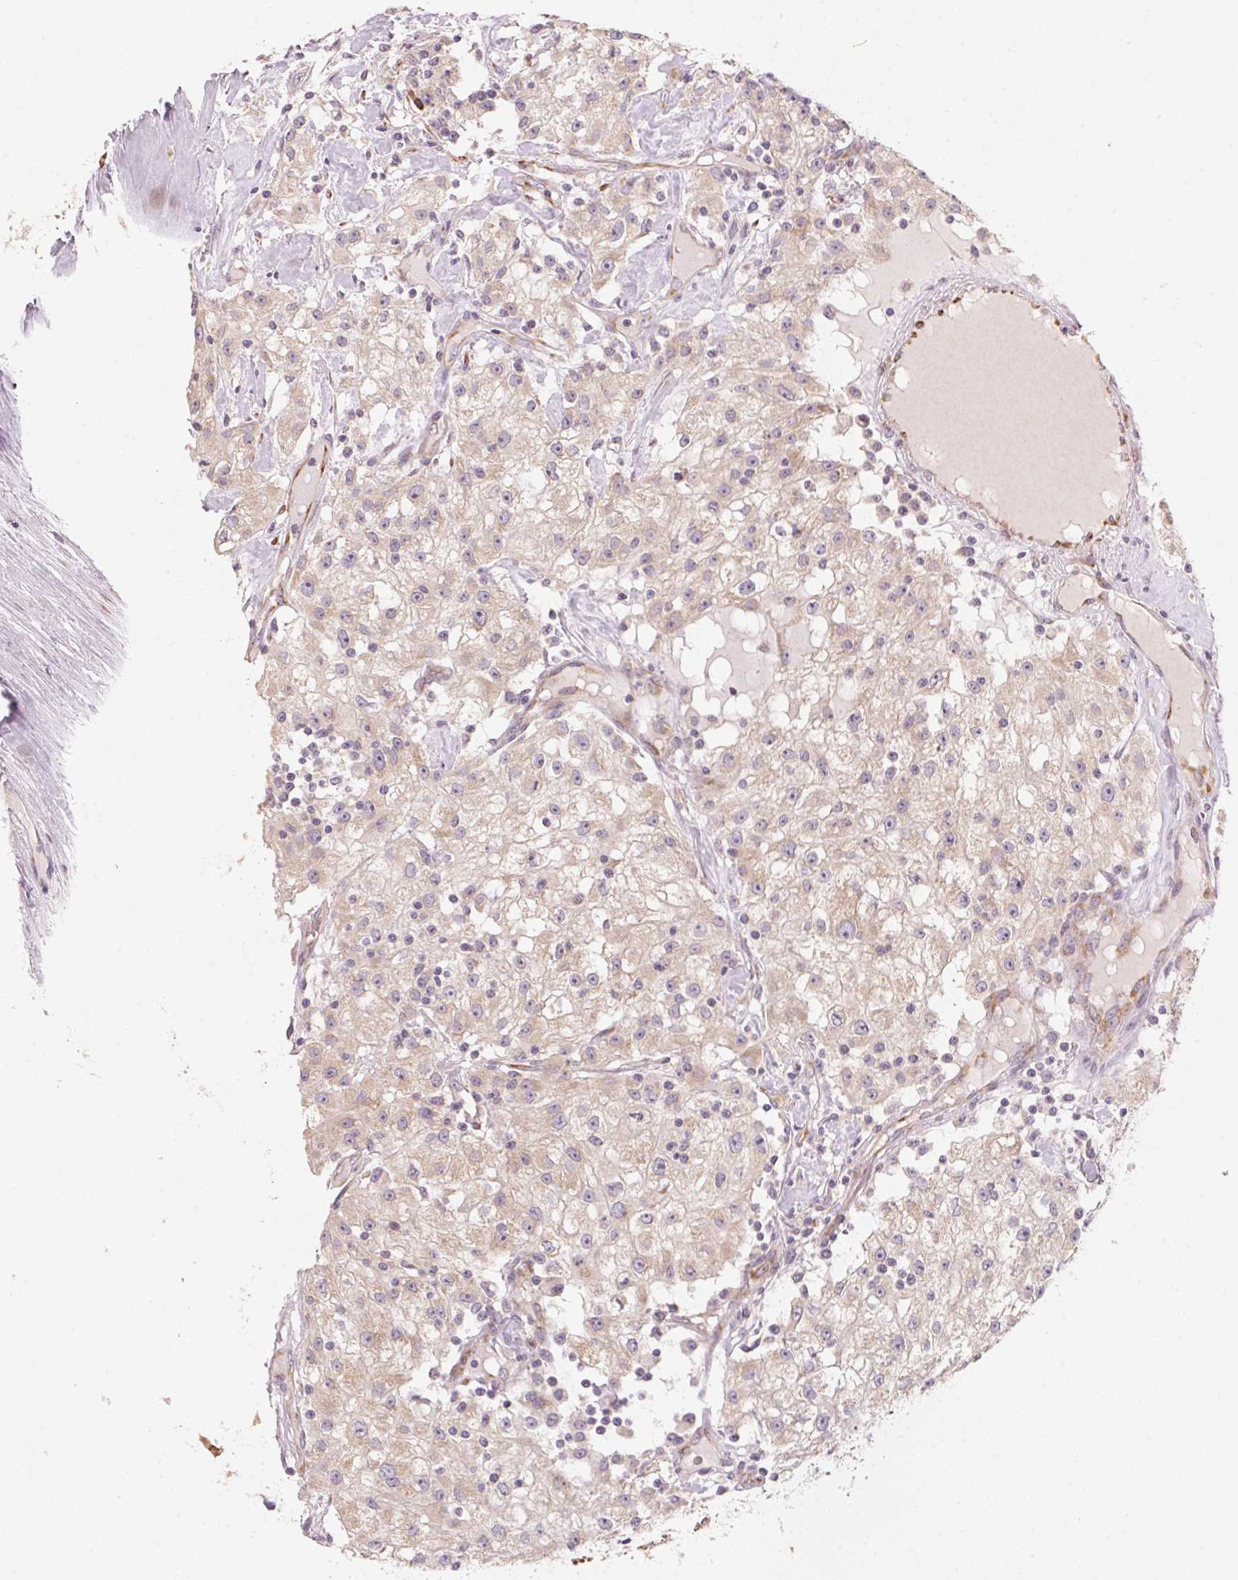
{"staining": {"intensity": "weak", "quantity": "25%-75%", "location": "cytoplasmic/membranous"}, "tissue": "renal cancer", "cell_type": "Tumor cells", "image_type": "cancer", "snomed": [{"axis": "morphology", "description": "Adenocarcinoma, NOS"}, {"axis": "topography", "description": "Kidney"}], "caption": "Protein analysis of renal cancer (adenocarcinoma) tissue shows weak cytoplasmic/membranous positivity in approximately 25%-75% of tumor cells. The protein is stained brown, and the nuclei are stained in blue (DAB (3,3'-diaminobenzidine) IHC with brightfield microscopy, high magnification).", "gene": "BLOC1S2", "patient": {"sex": "female", "age": 67}}